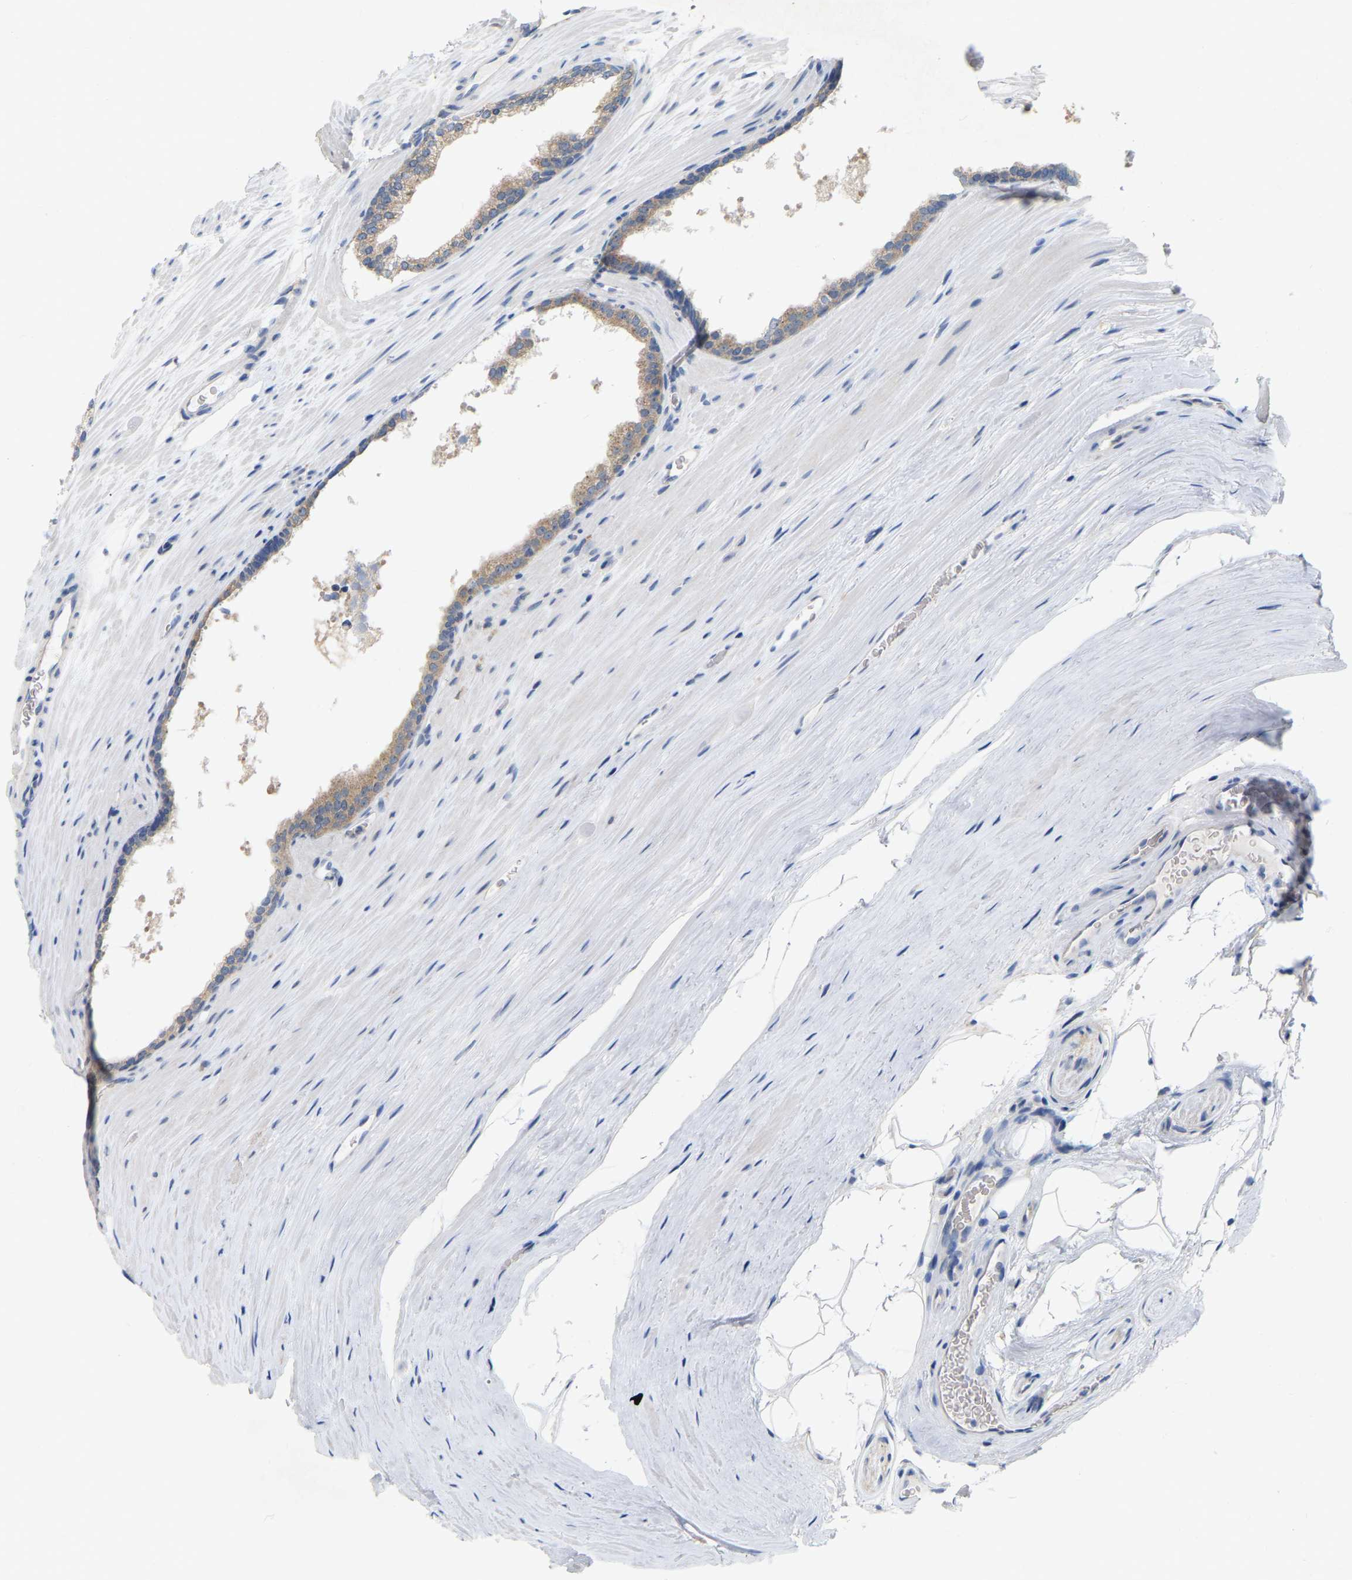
{"staining": {"intensity": "weak", "quantity": ">75%", "location": "cytoplasmic/membranous"}, "tissue": "prostate cancer", "cell_type": "Tumor cells", "image_type": "cancer", "snomed": [{"axis": "morphology", "description": "Adenocarcinoma, Low grade"}, {"axis": "topography", "description": "Prostate"}], "caption": "Brown immunohistochemical staining in adenocarcinoma (low-grade) (prostate) reveals weak cytoplasmic/membranous positivity in approximately >75% of tumor cells.", "gene": "WIPI2", "patient": {"sex": "male", "age": 70}}